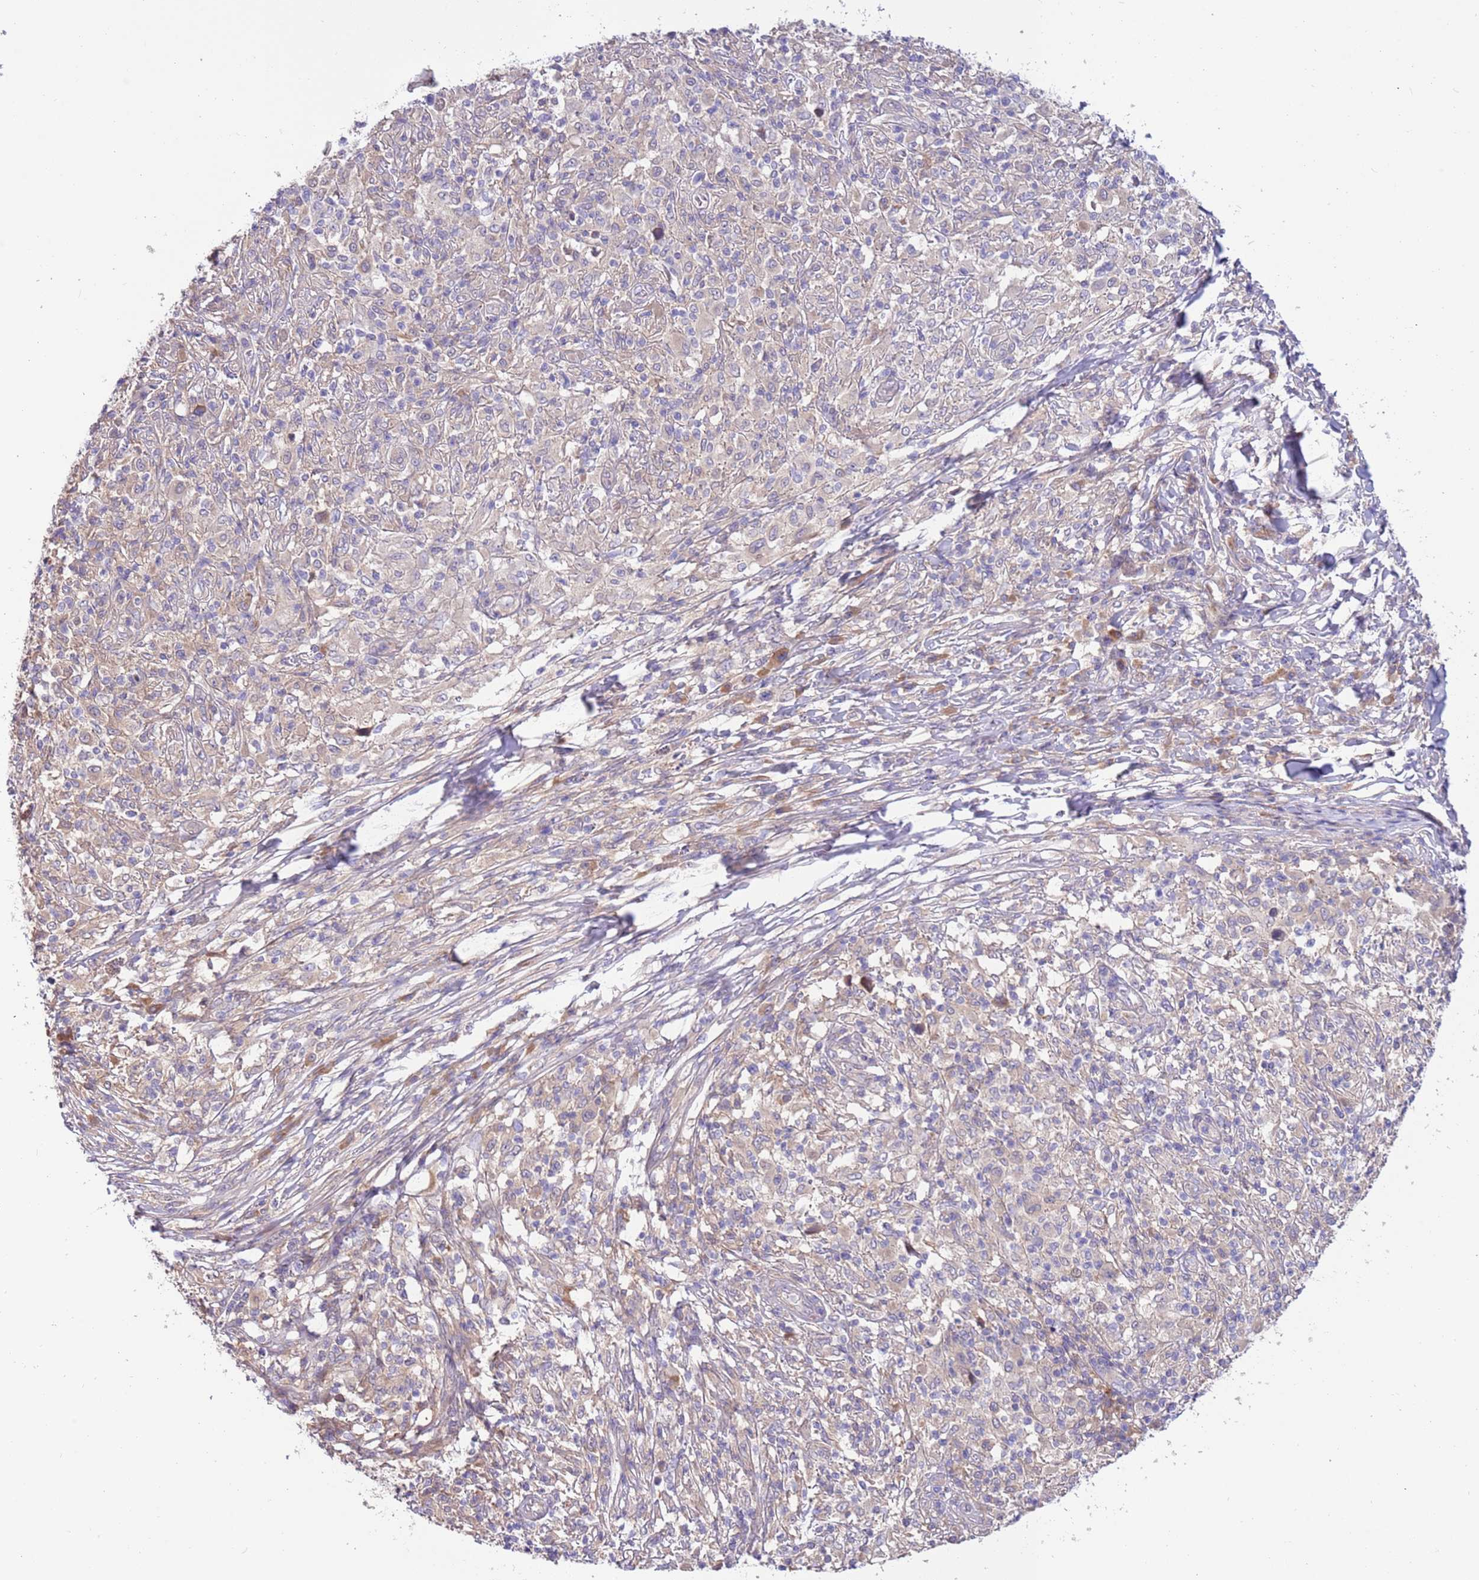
{"staining": {"intensity": "negative", "quantity": "none", "location": "none"}, "tissue": "melanoma", "cell_type": "Tumor cells", "image_type": "cancer", "snomed": [{"axis": "morphology", "description": "Malignant melanoma, NOS"}, {"axis": "topography", "description": "Skin"}], "caption": "This is a micrograph of IHC staining of melanoma, which shows no expression in tumor cells.", "gene": "CABYR", "patient": {"sex": "male", "age": 66}}